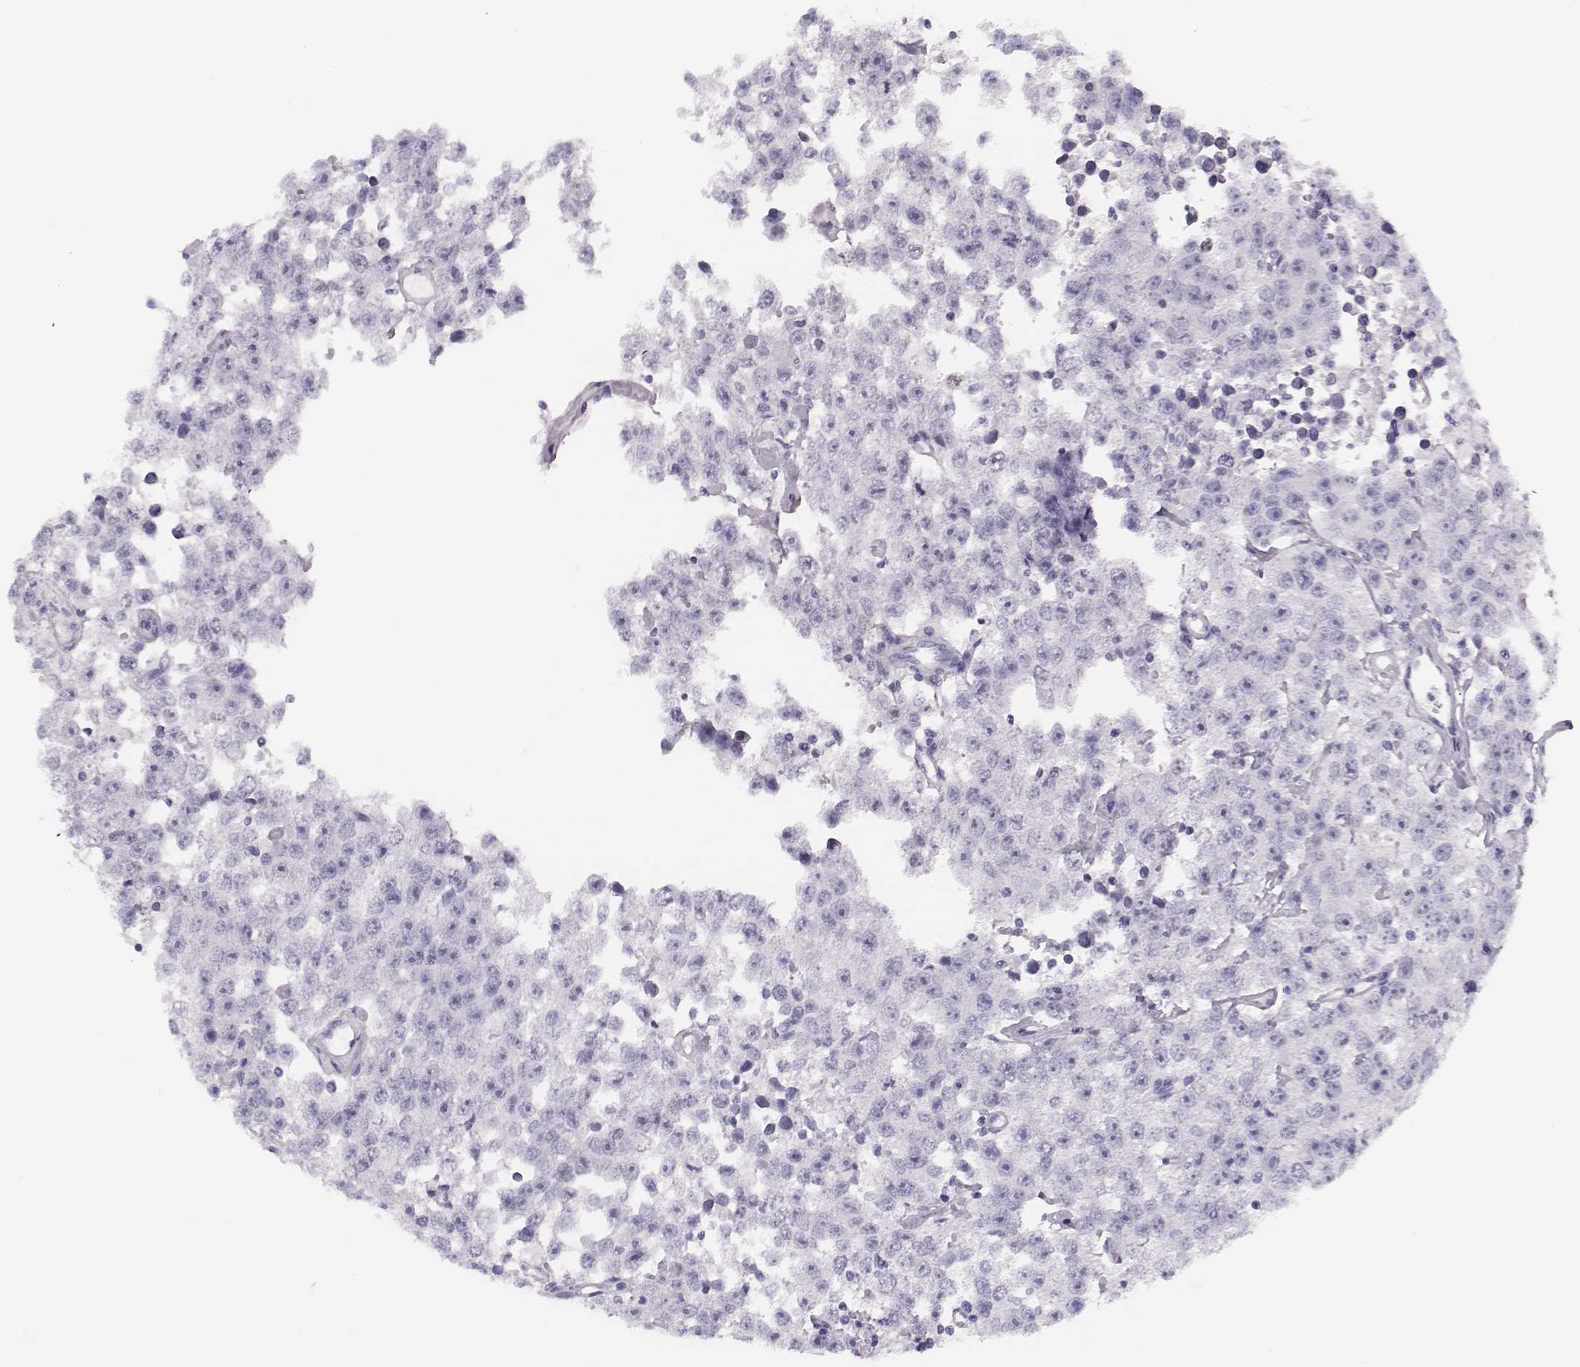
{"staining": {"intensity": "negative", "quantity": "none", "location": "none"}, "tissue": "testis cancer", "cell_type": "Tumor cells", "image_type": "cancer", "snomed": [{"axis": "morphology", "description": "Seminoma, NOS"}, {"axis": "topography", "description": "Testis"}], "caption": "Photomicrograph shows no significant protein staining in tumor cells of testis cancer (seminoma).", "gene": "H1-6", "patient": {"sex": "male", "age": 52}}